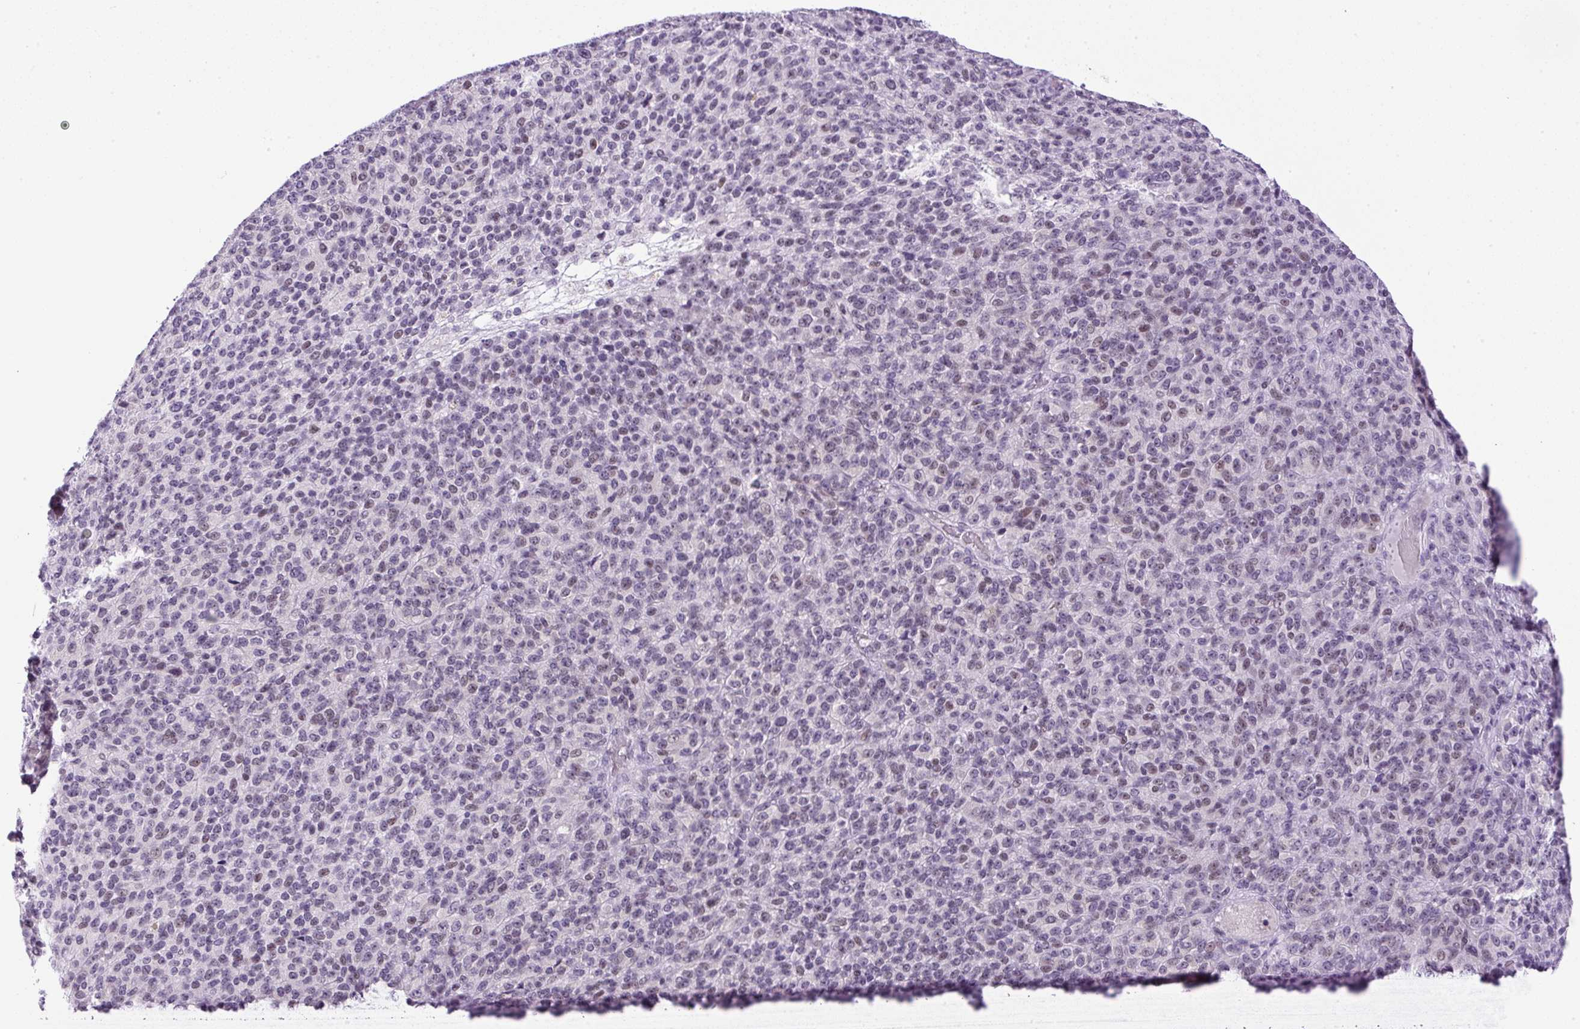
{"staining": {"intensity": "weak", "quantity": "<25%", "location": "nuclear"}, "tissue": "melanoma", "cell_type": "Tumor cells", "image_type": "cancer", "snomed": [{"axis": "morphology", "description": "Malignant melanoma, Metastatic site"}, {"axis": "topography", "description": "Brain"}], "caption": "High power microscopy image of an immunohistochemistry histopathology image of malignant melanoma (metastatic site), revealing no significant staining in tumor cells.", "gene": "RHBDD2", "patient": {"sex": "female", "age": 56}}